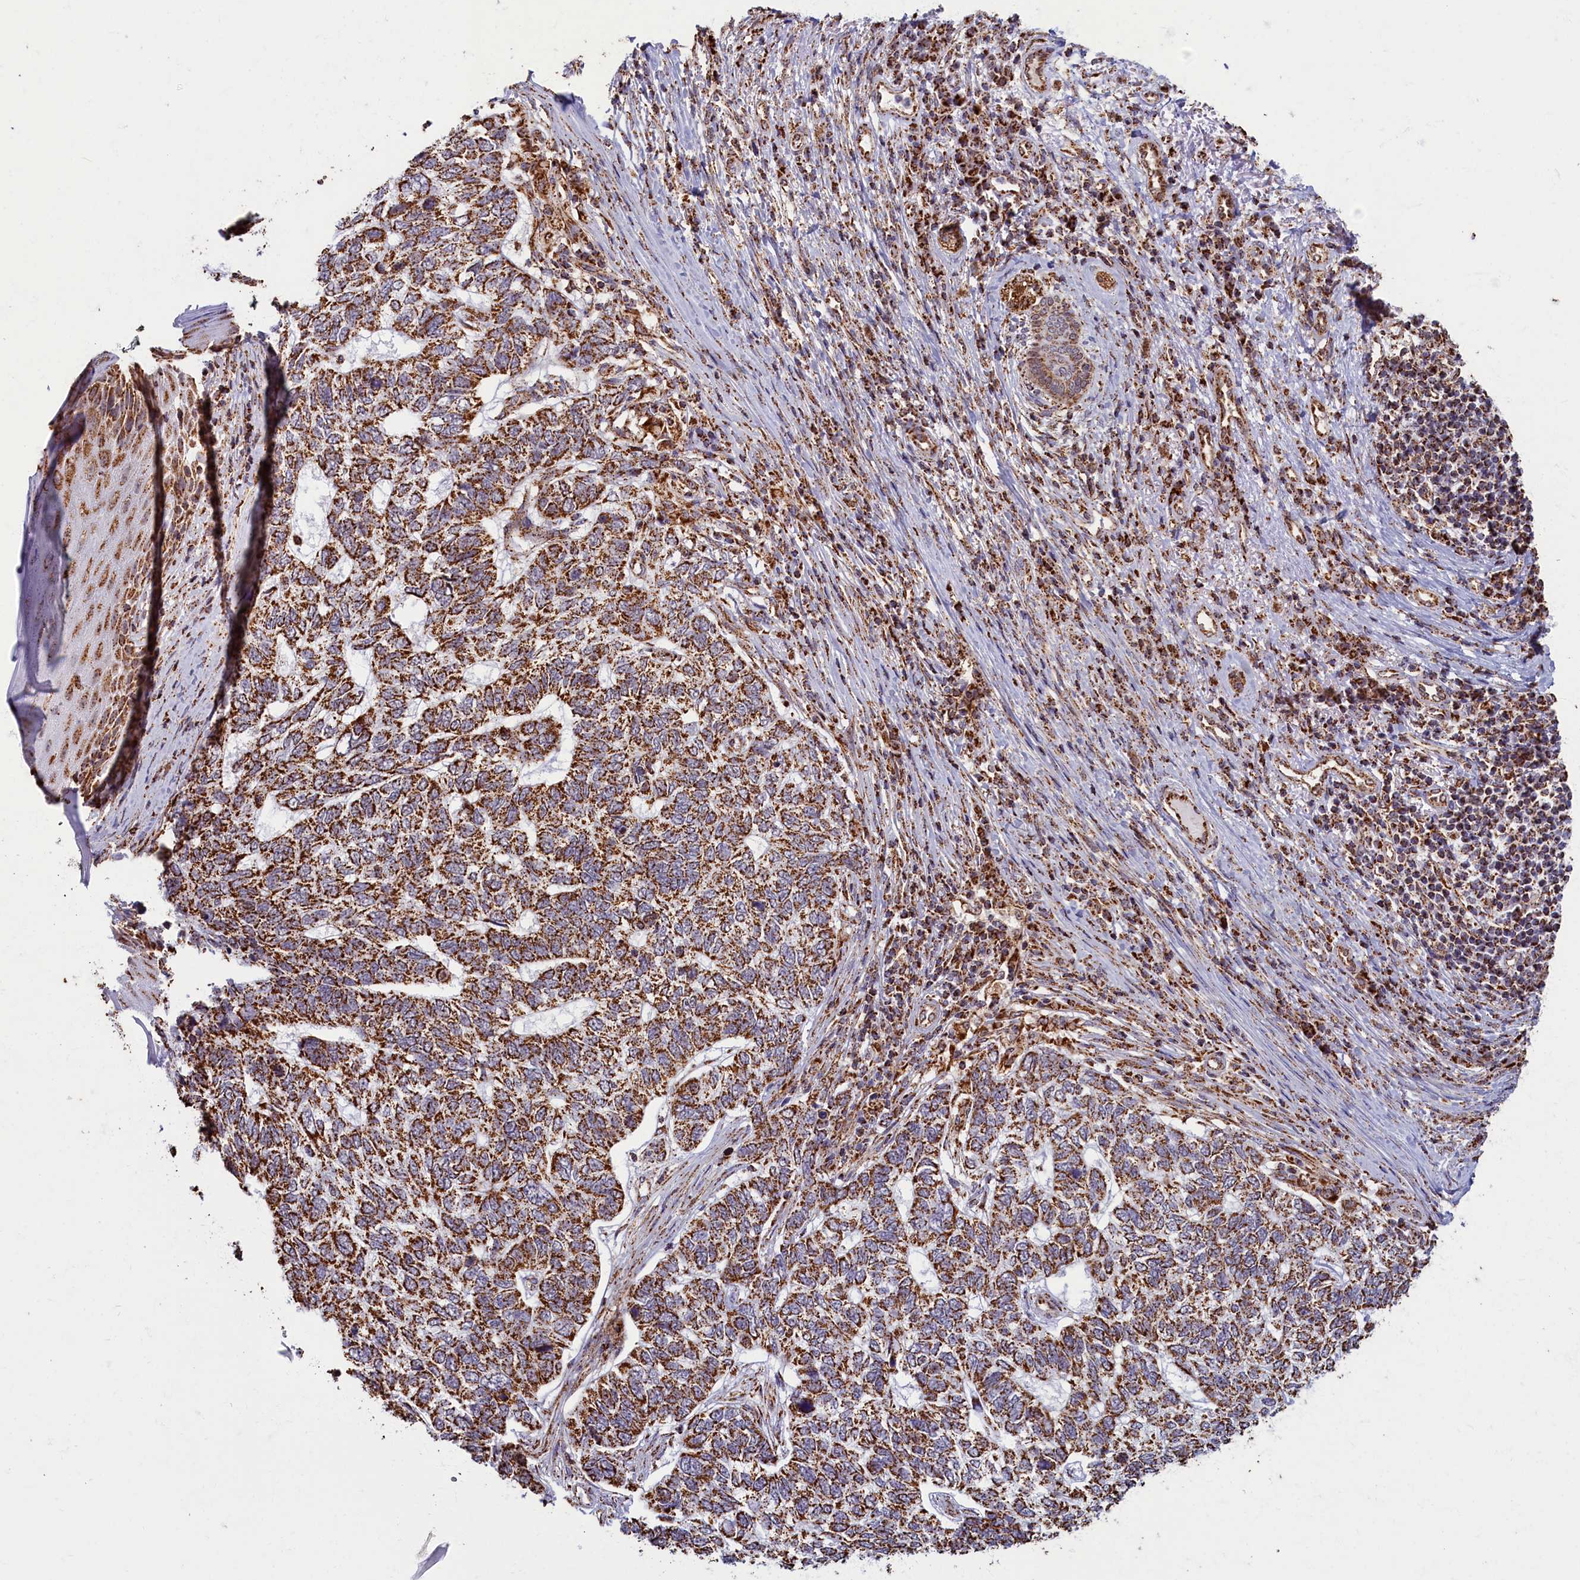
{"staining": {"intensity": "strong", "quantity": ">75%", "location": "cytoplasmic/membranous"}, "tissue": "skin cancer", "cell_type": "Tumor cells", "image_type": "cancer", "snomed": [{"axis": "morphology", "description": "Basal cell carcinoma"}, {"axis": "topography", "description": "Skin"}], "caption": "Basal cell carcinoma (skin) tissue exhibits strong cytoplasmic/membranous staining in about >75% of tumor cells, visualized by immunohistochemistry. (DAB (3,3'-diaminobenzidine) = brown stain, brightfield microscopy at high magnification).", "gene": "SPR", "patient": {"sex": "female", "age": 65}}